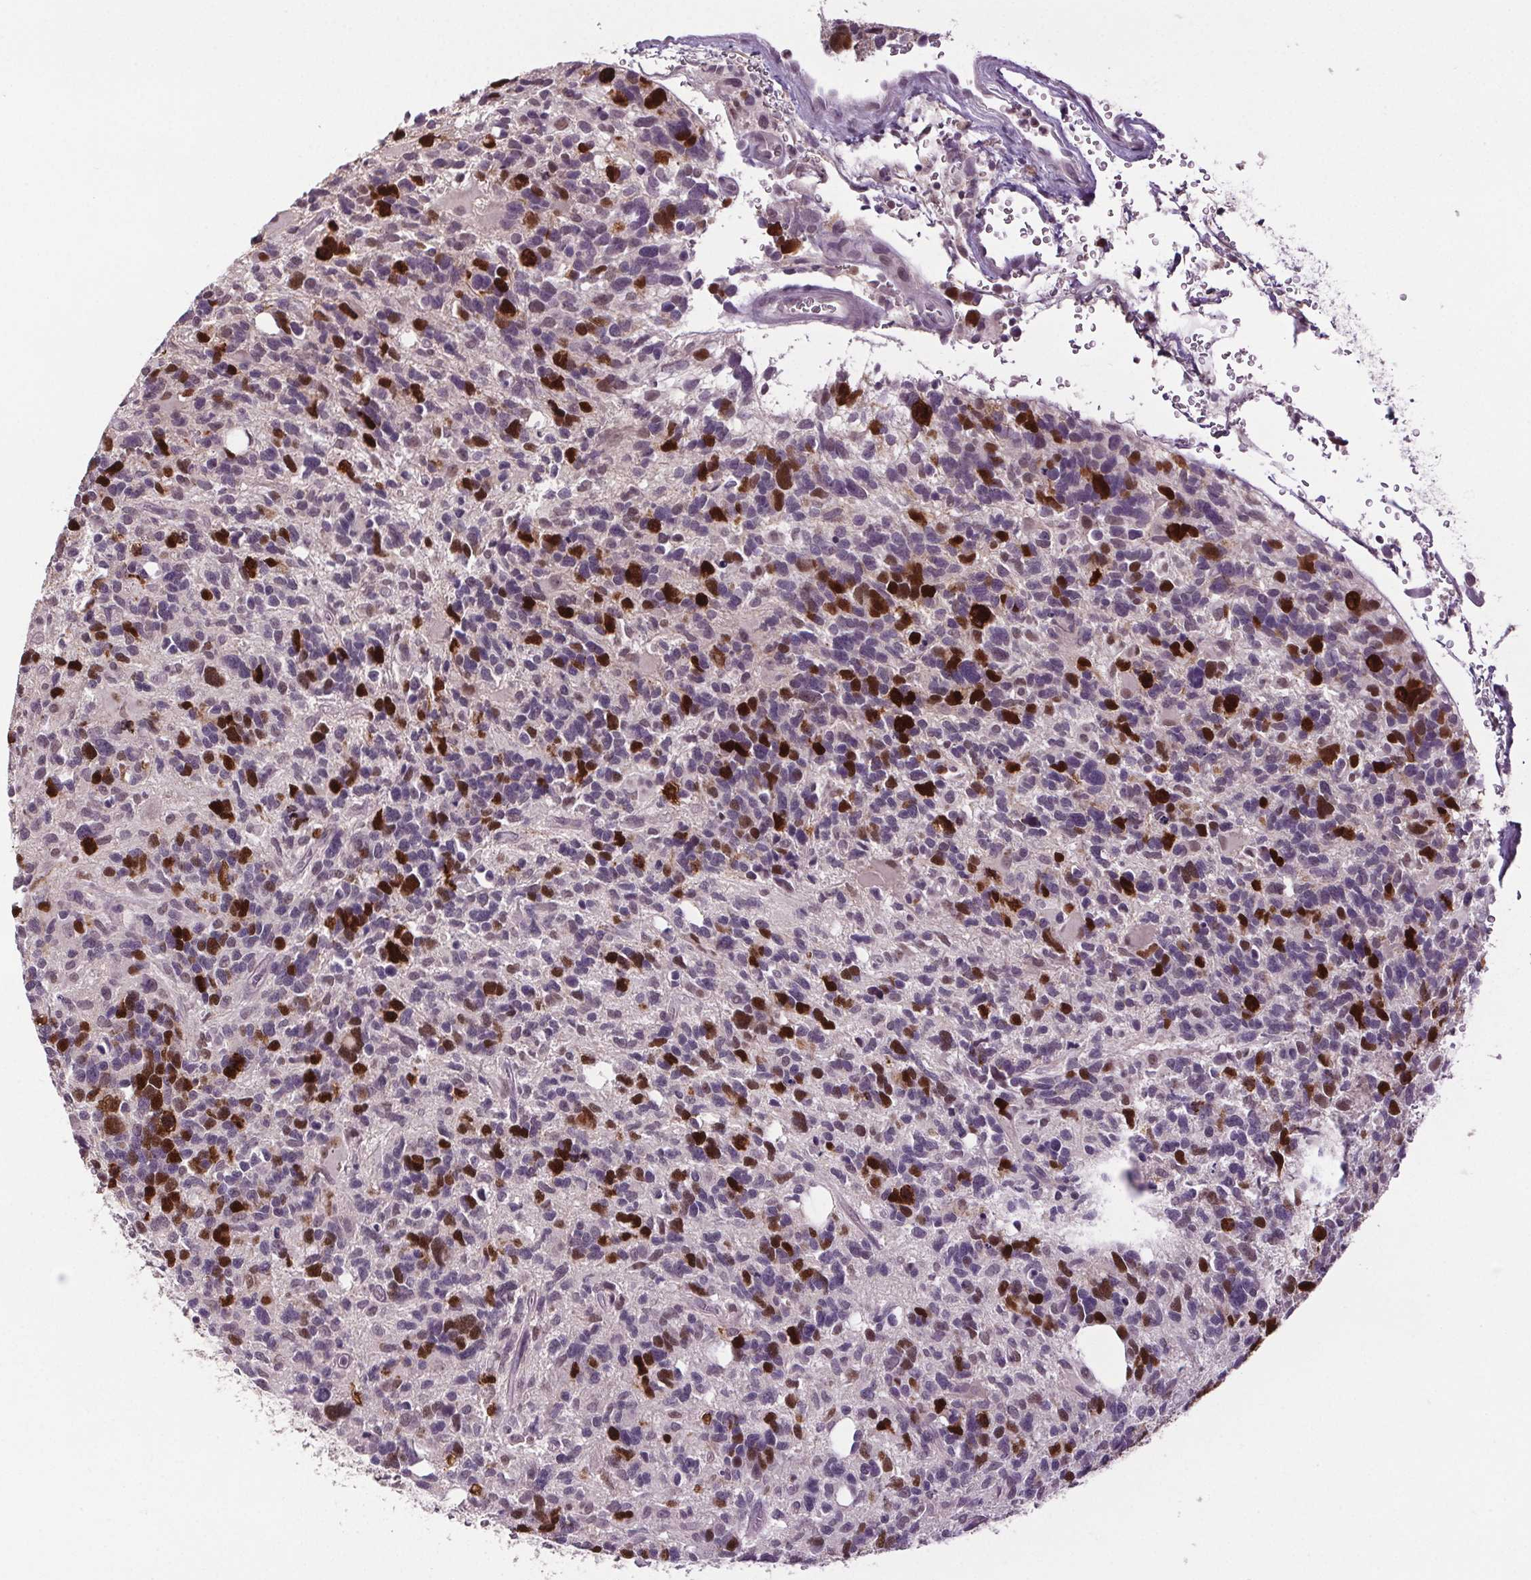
{"staining": {"intensity": "strong", "quantity": "25%-75%", "location": "nuclear"}, "tissue": "glioma", "cell_type": "Tumor cells", "image_type": "cancer", "snomed": [{"axis": "morphology", "description": "Glioma, malignant, High grade"}, {"axis": "topography", "description": "Brain"}], "caption": "Glioma tissue demonstrates strong nuclear staining in about 25%-75% of tumor cells, visualized by immunohistochemistry. The protein is stained brown, and the nuclei are stained in blue (DAB (3,3'-diaminobenzidine) IHC with brightfield microscopy, high magnification).", "gene": "CENPF", "patient": {"sex": "male", "age": 49}}